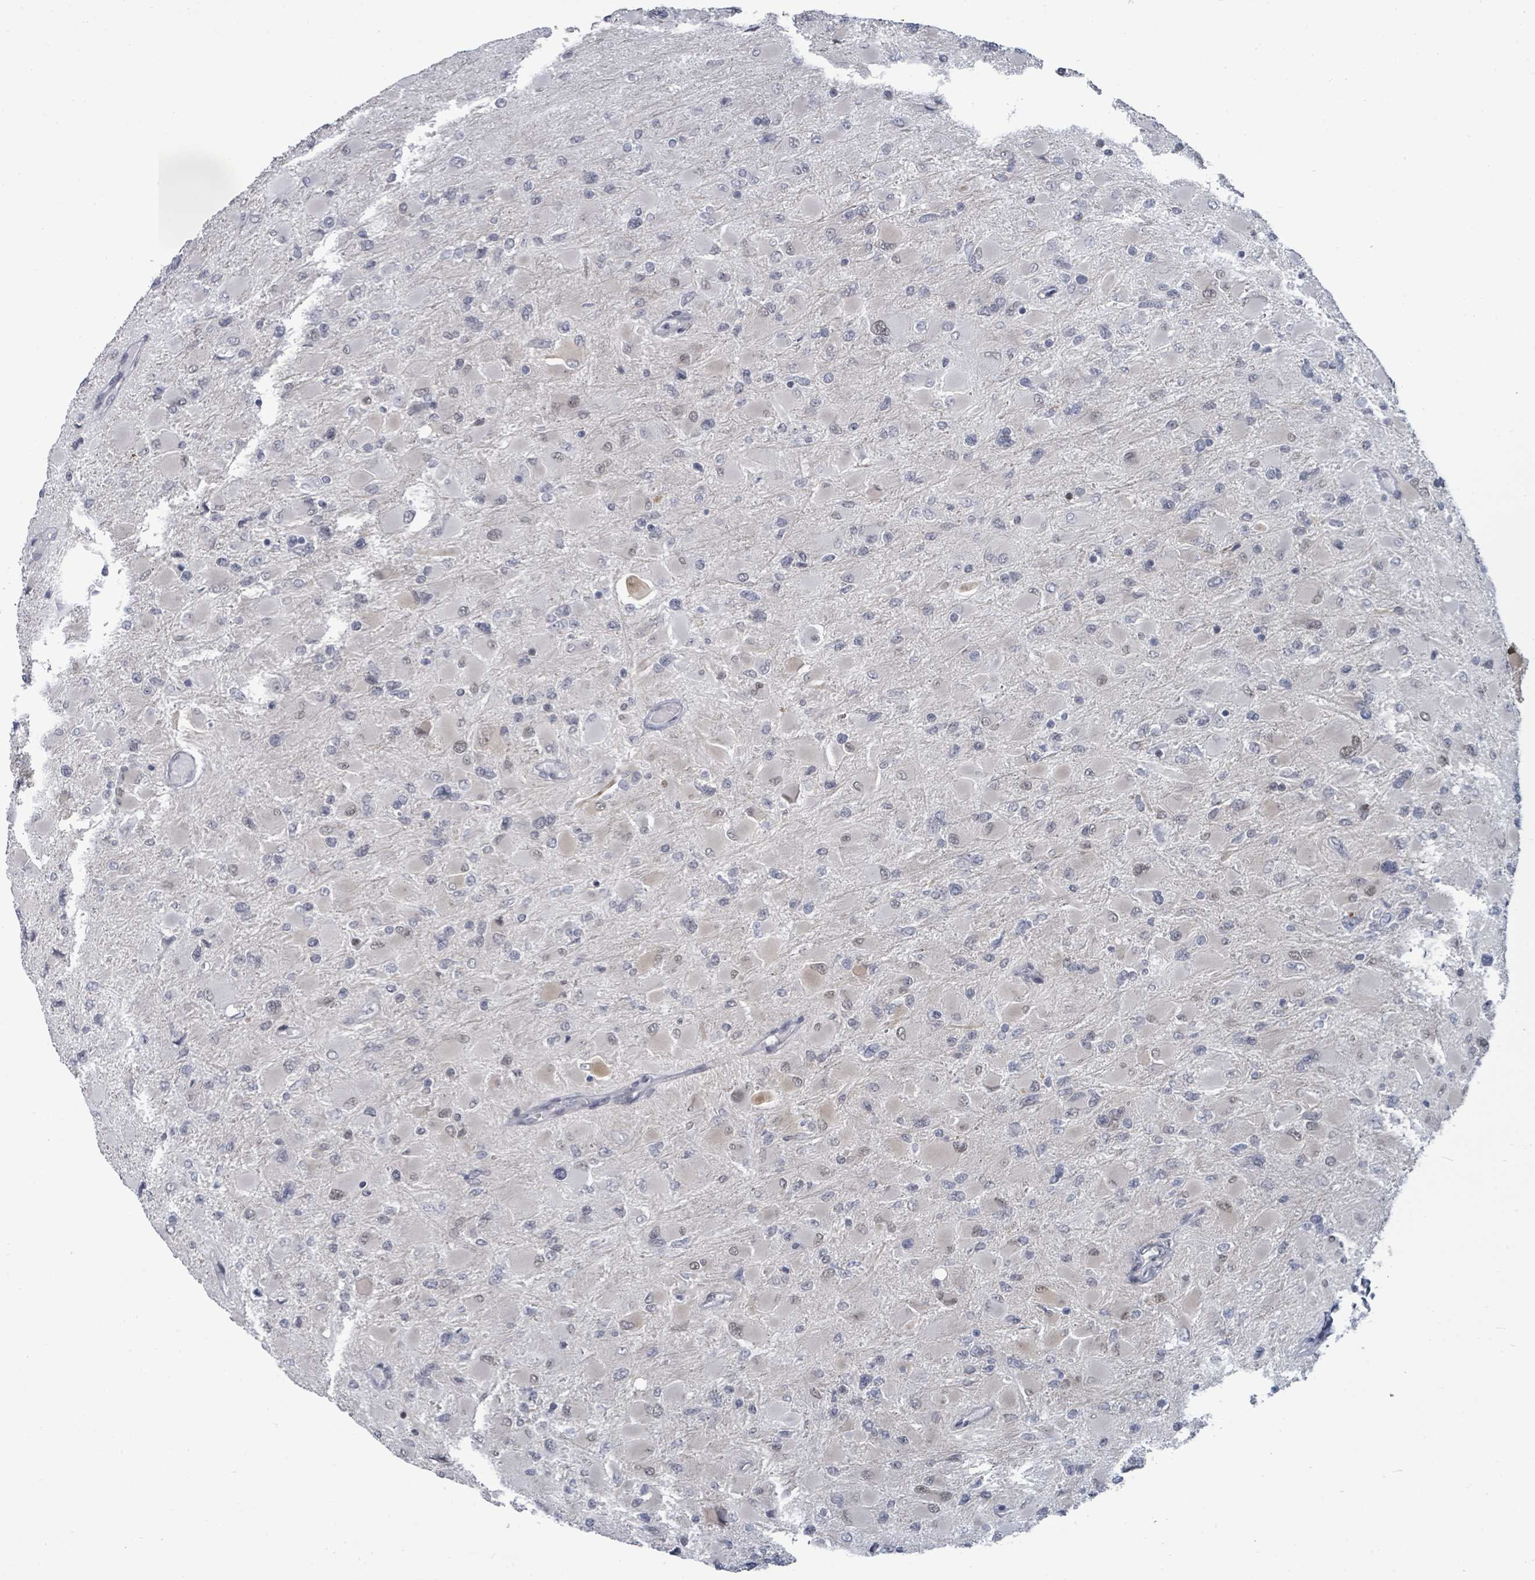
{"staining": {"intensity": "negative", "quantity": "none", "location": "none"}, "tissue": "glioma", "cell_type": "Tumor cells", "image_type": "cancer", "snomed": [{"axis": "morphology", "description": "Glioma, malignant, High grade"}, {"axis": "topography", "description": "Cerebral cortex"}], "caption": "Human glioma stained for a protein using immunohistochemistry reveals no positivity in tumor cells.", "gene": "ERCC5", "patient": {"sex": "female", "age": 36}}